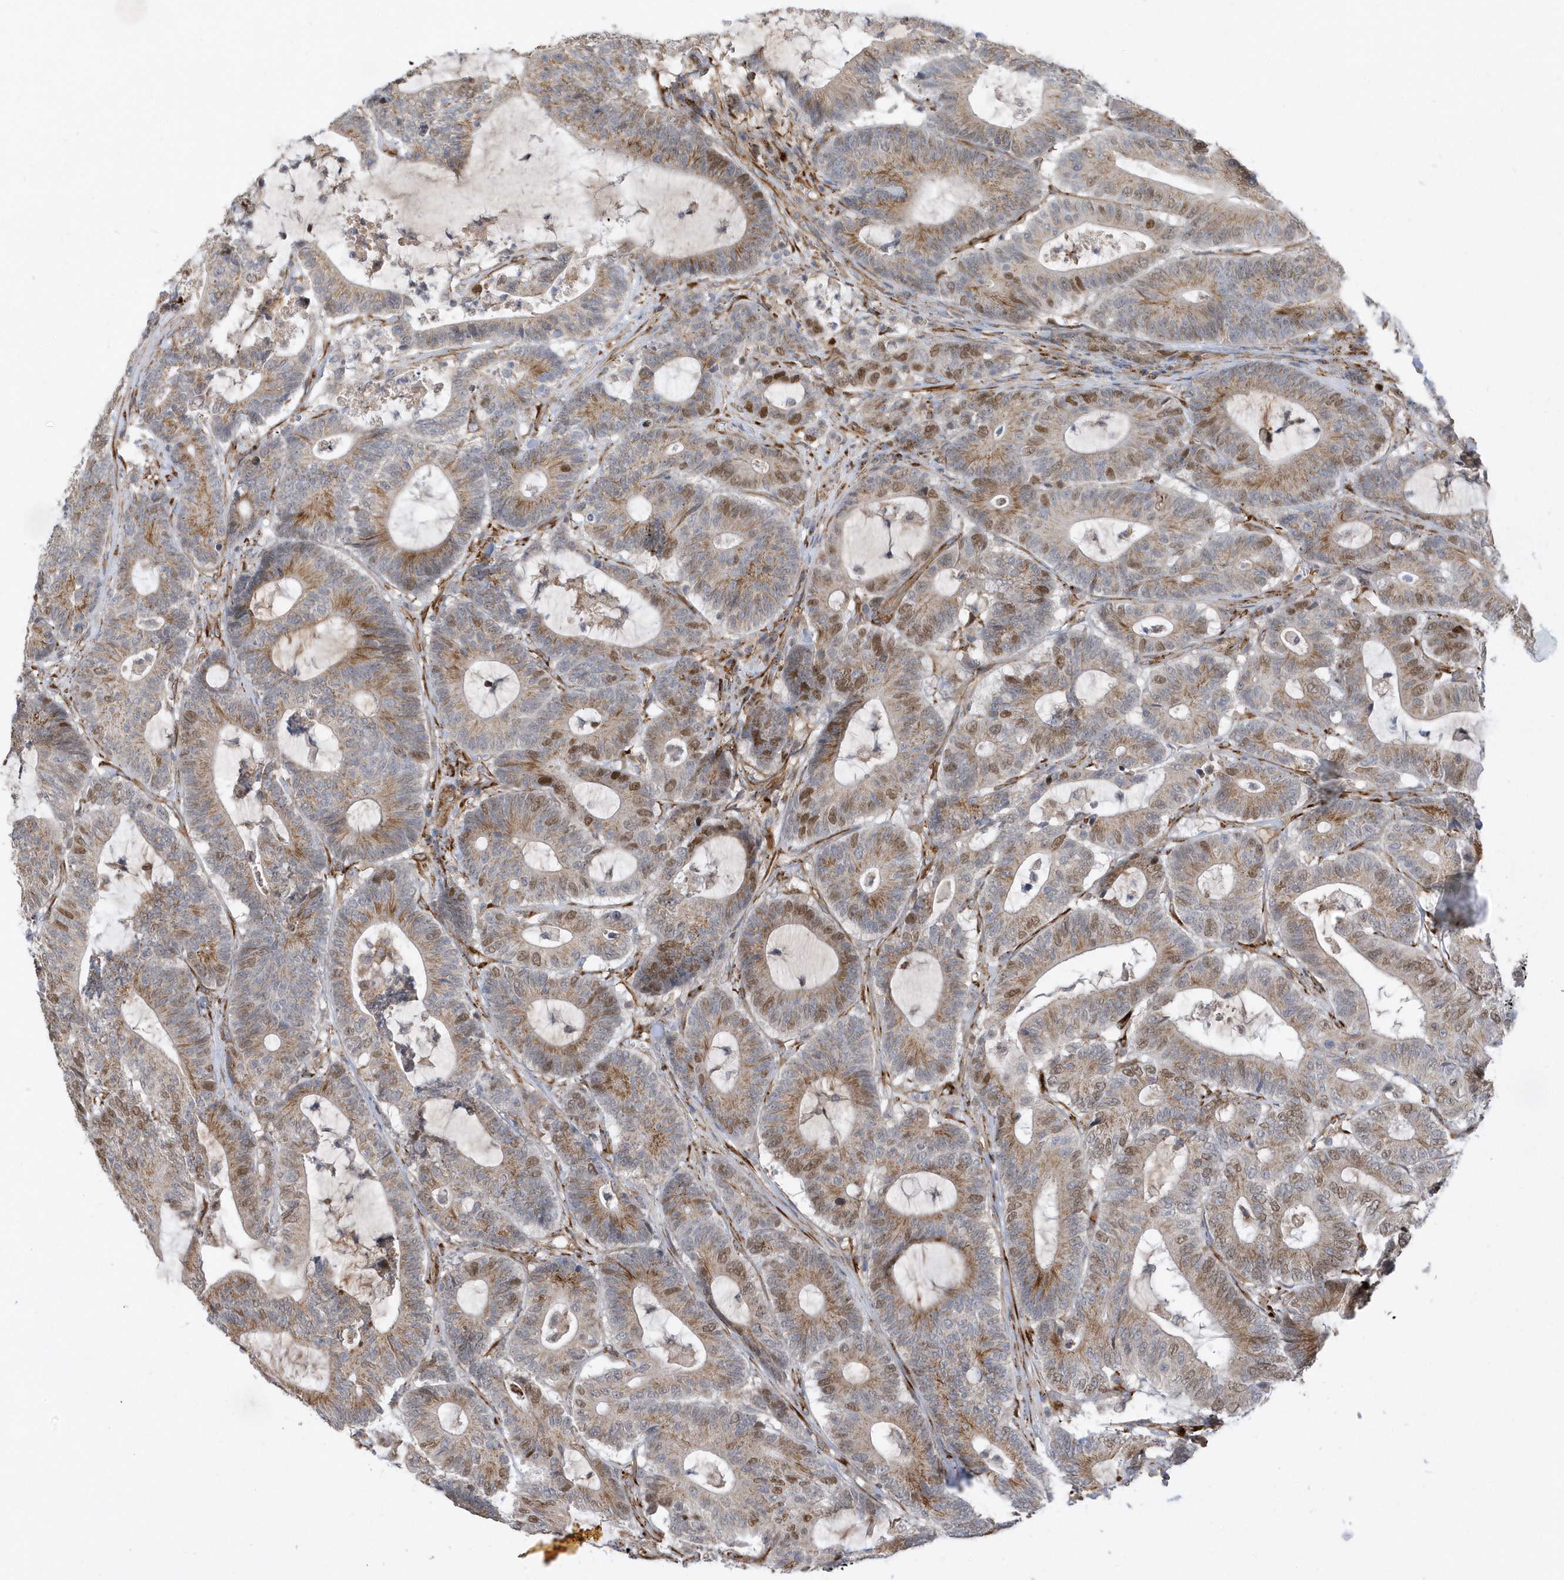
{"staining": {"intensity": "moderate", "quantity": ">75%", "location": "cytoplasmic/membranous,nuclear"}, "tissue": "colorectal cancer", "cell_type": "Tumor cells", "image_type": "cancer", "snomed": [{"axis": "morphology", "description": "Adenocarcinoma, NOS"}, {"axis": "topography", "description": "Colon"}], "caption": "Brown immunohistochemical staining in adenocarcinoma (colorectal) displays moderate cytoplasmic/membranous and nuclear positivity in approximately >75% of tumor cells. (Brightfield microscopy of DAB IHC at high magnification).", "gene": "HRH4", "patient": {"sex": "female", "age": 84}}